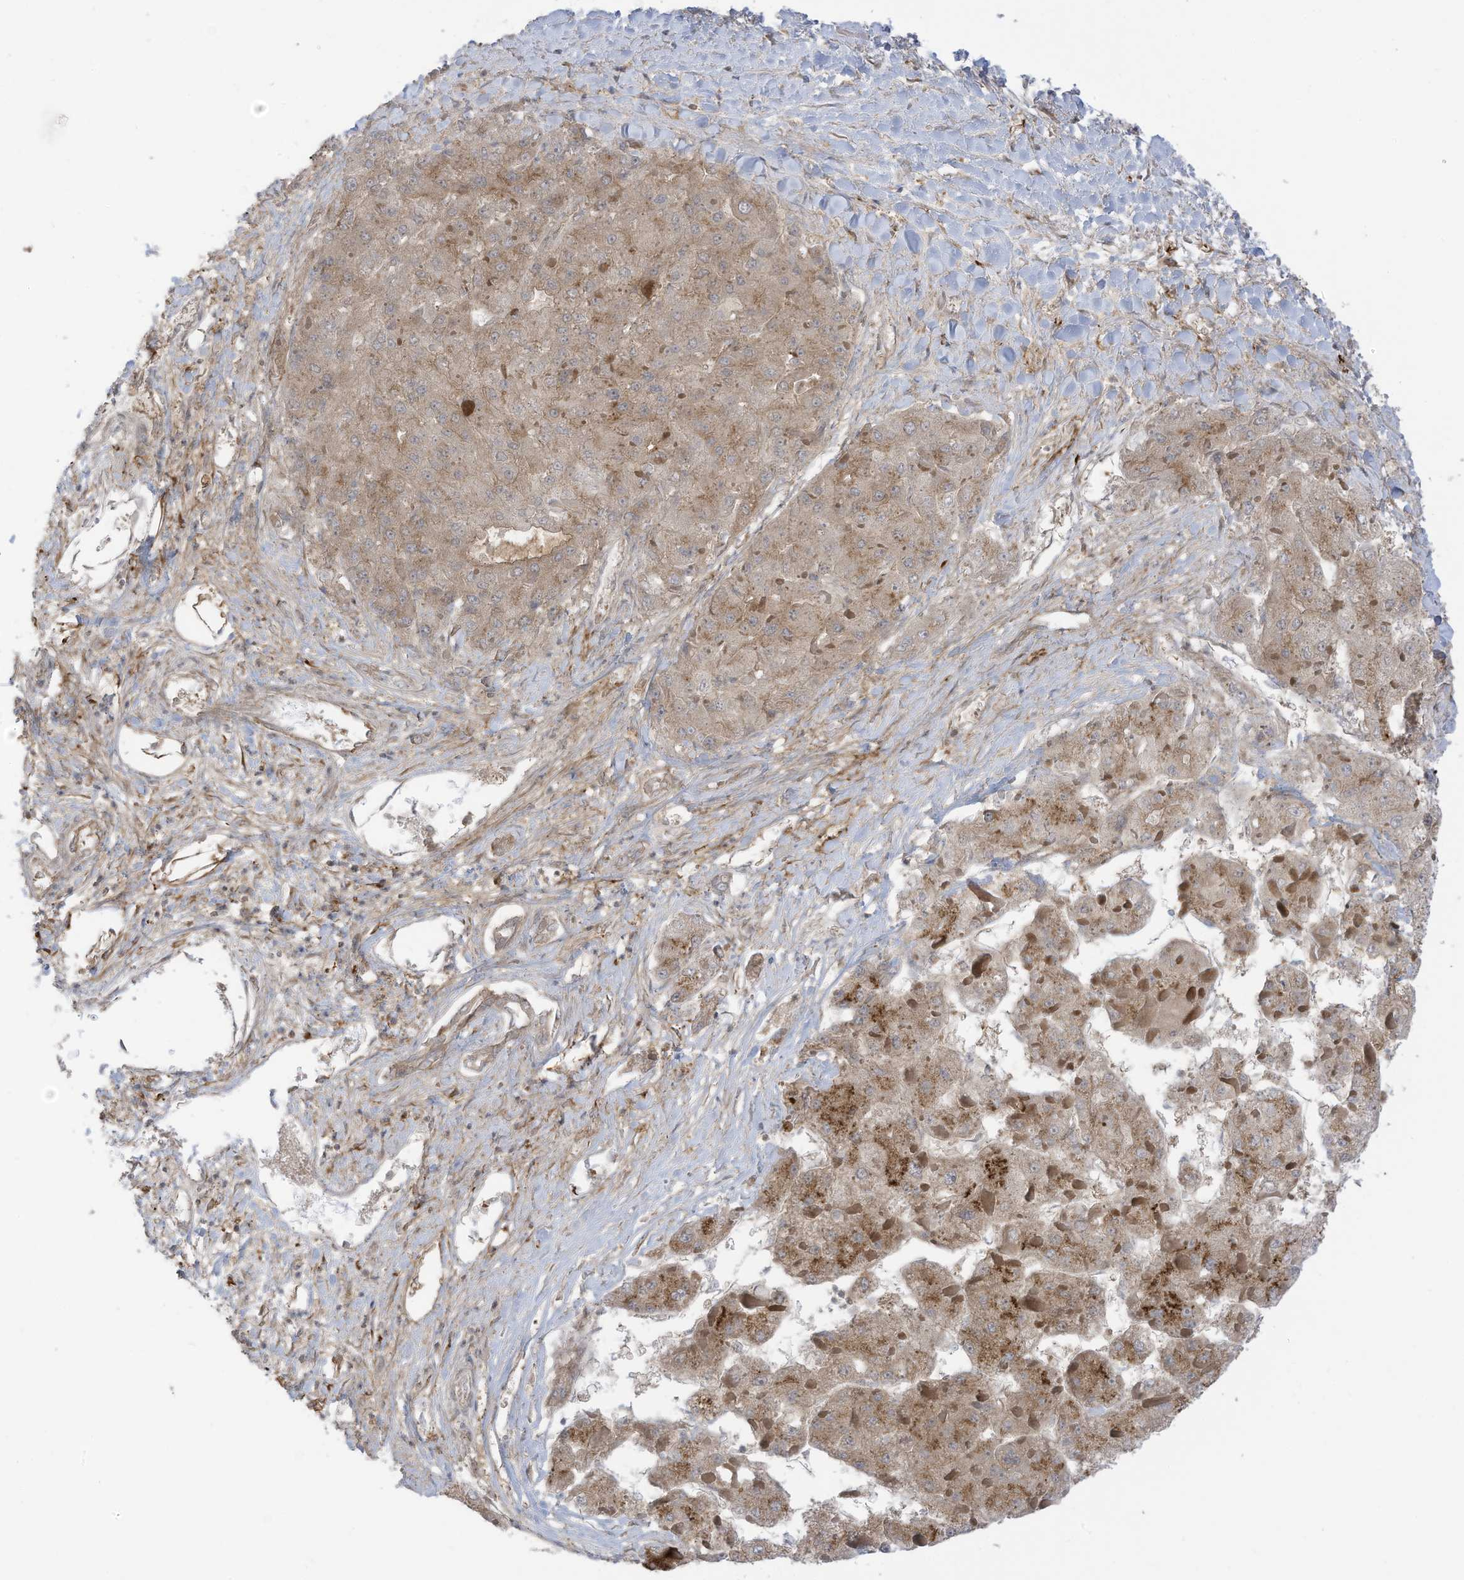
{"staining": {"intensity": "moderate", "quantity": ">75%", "location": "cytoplasmic/membranous"}, "tissue": "liver cancer", "cell_type": "Tumor cells", "image_type": "cancer", "snomed": [{"axis": "morphology", "description": "Carcinoma, Hepatocellular, NOS"}, {"axis": "topography", "description": "Liver"}], "caption": "Liver hepatocellular carcinoma stained with DAB (3,3'-diaminobenzidine) immunohistochemistry reveals medium levels of moderate cytoplasmic/membranous expression in approximately >75% of tumor cells. (DAB = brown stain, brightfield microscopy at high magnification).", "gene": "REPS1", "patient": {"sex": "female", "age": 73}}